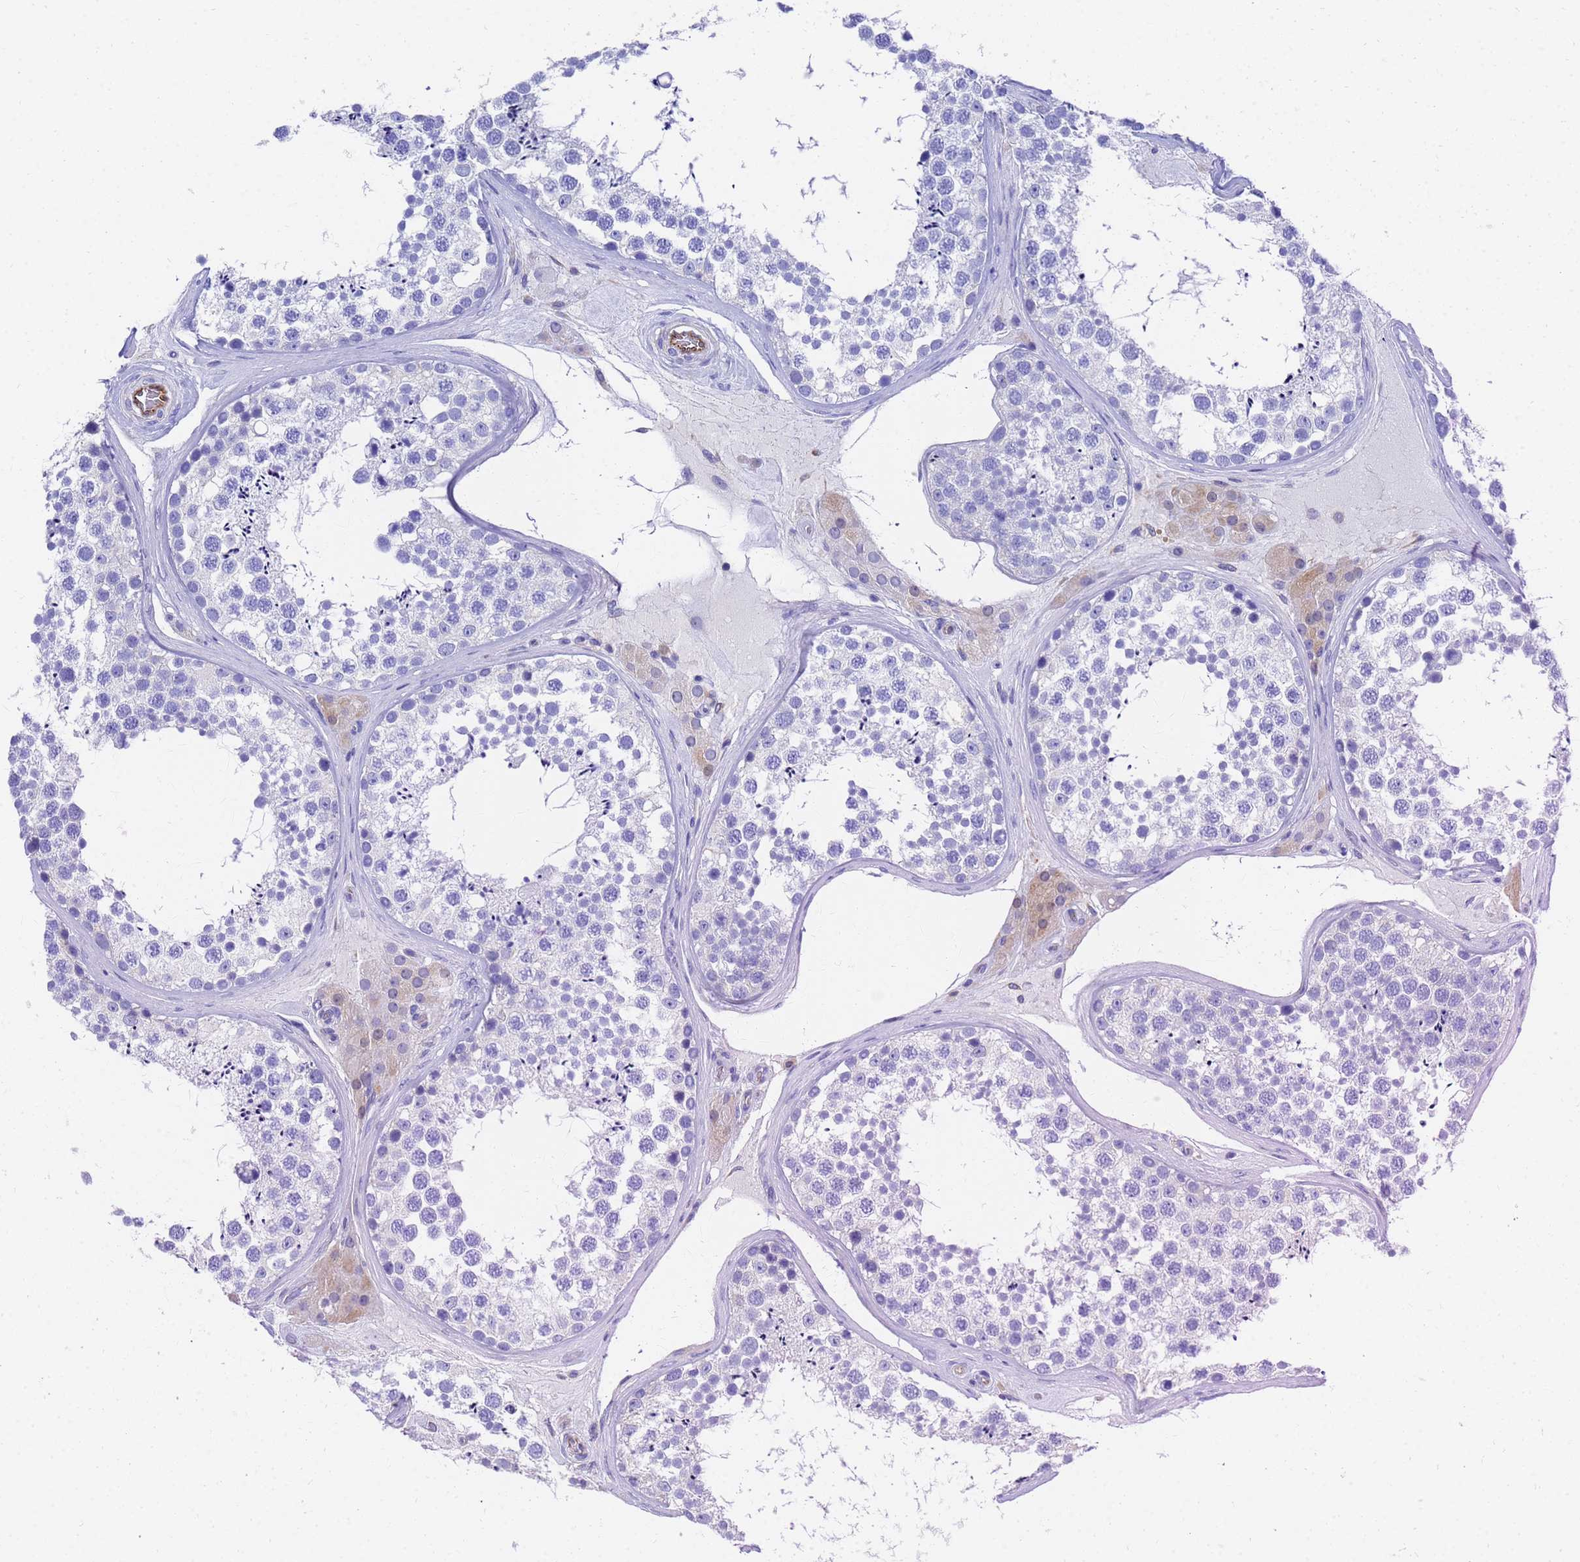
{"staining": {"intensity": "negative", "quantity": "none", "location": "none"}, "tissue": "testis", "cell_type": "Cells in seminiferous ducts", "image_type": "normal", "snomed": [{"axis": "morphology", "description": "Normal tissue, NOS"}, {"axis": "topography", "description": "Testis"}], "caption": "The immunohistochemistry image has no significant positivity in cells in seminiferous ducts of testis. (DAB (3,3'-diaminobenzidine) immunohistochemistry visualized using brightfield microscopy, high magnification).", "gene": "GCHFR", "patient": {"sex": "male", "age": 46}}